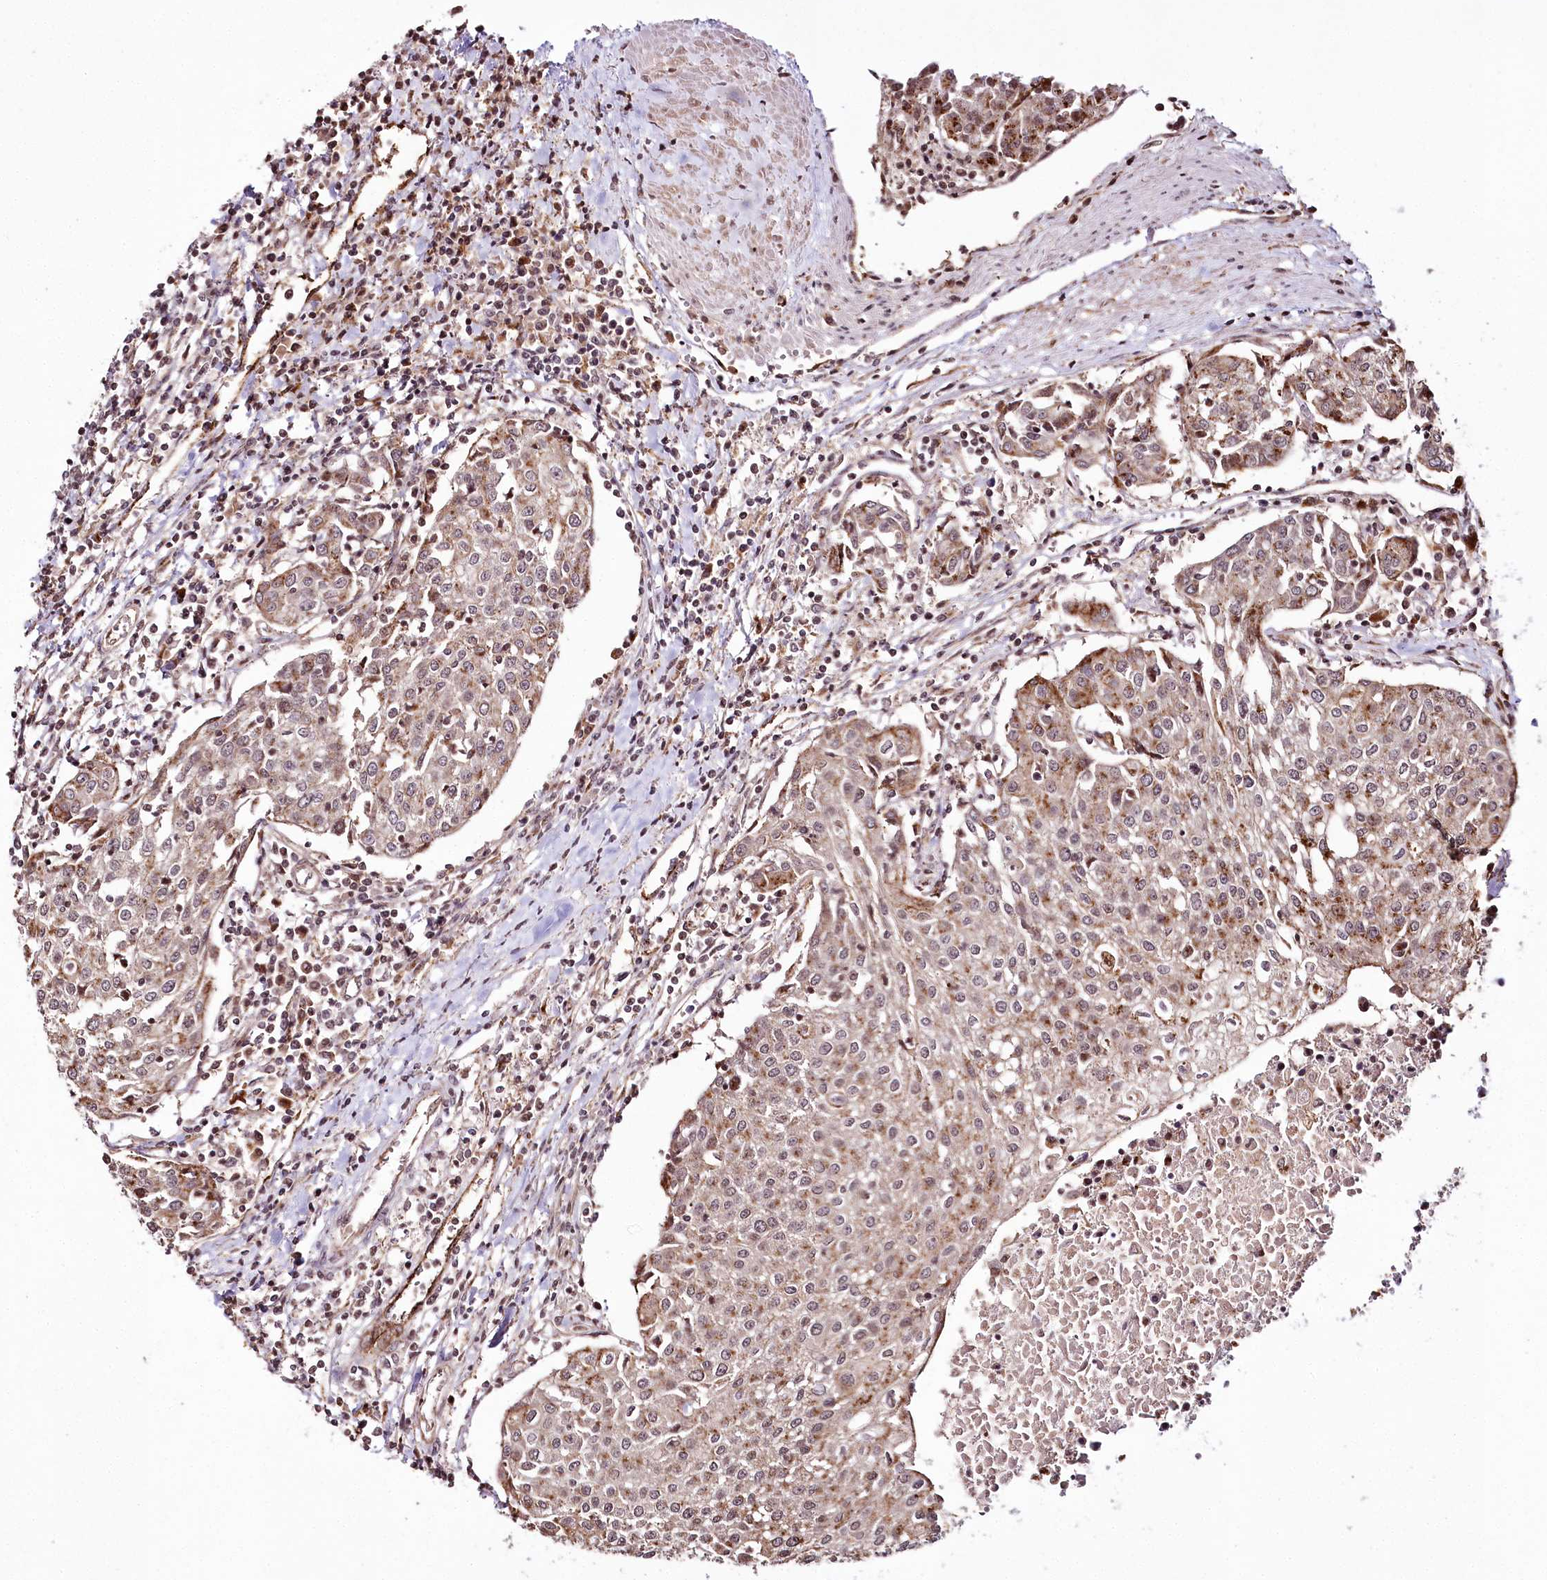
{"staining": {"intensity": "moderate", "quantity": "25%-75%", "location": "cytoplasmic/membranous"}, "tissue": "urothelial cancer", "cell_type": "Tumor cells", "image_type": "cancer", "snomed": [{"axis": "morphology", "description": "Urothelial carcinoma, High grade"}, {"axis": "topography", "description": "Urinary bladder"}], "caption": "Immunohistochemistry (IHC) photomicrograph of human urothelial carcinoma (high-grade) stained for a protein (brown), which exhibits medium levels of moderate cytoplasmic/membranous staining in approximately 25%-75% of tumor cells.", "gene": "HOXC8", "patient": {"sex": "female", "age": 85}}